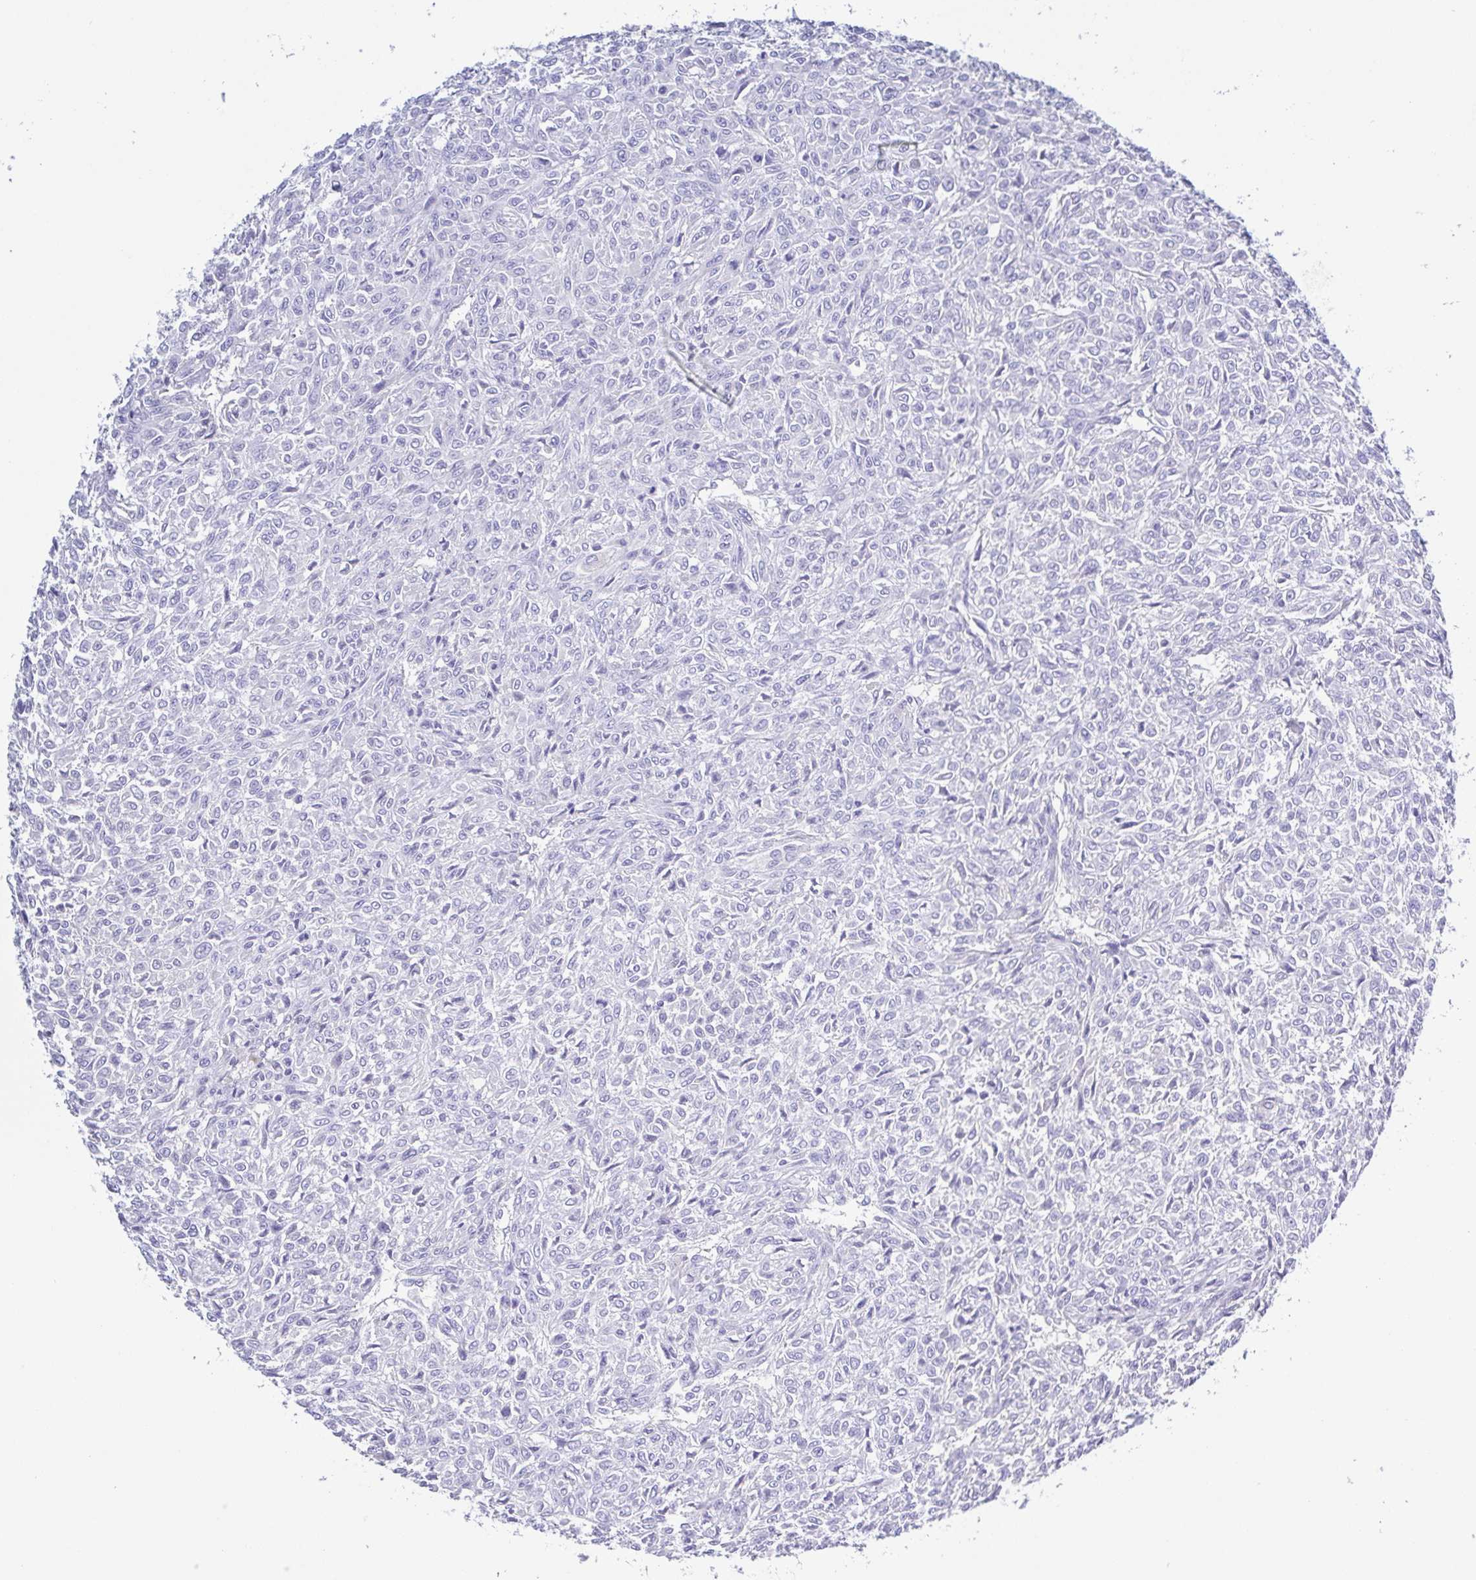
{"staining": {"intensity": "negative", "quantity": "none", "location": "none"}, "tissue": "renal cancer", "cell_type": "Tumor cells", "image_type": "cancer", "snomed": [{"axis": "morphology", "description": "Adenocarcinoma, NOS"}, {"axis": "topography", "description": "Kidney"}], "caption": "An IHC histopathology image of renal cancer is shown. There is no staining in tumor cells of renal cancer.", "gene": "A1BG", "patient": {"sex": "male", "age": 58}}